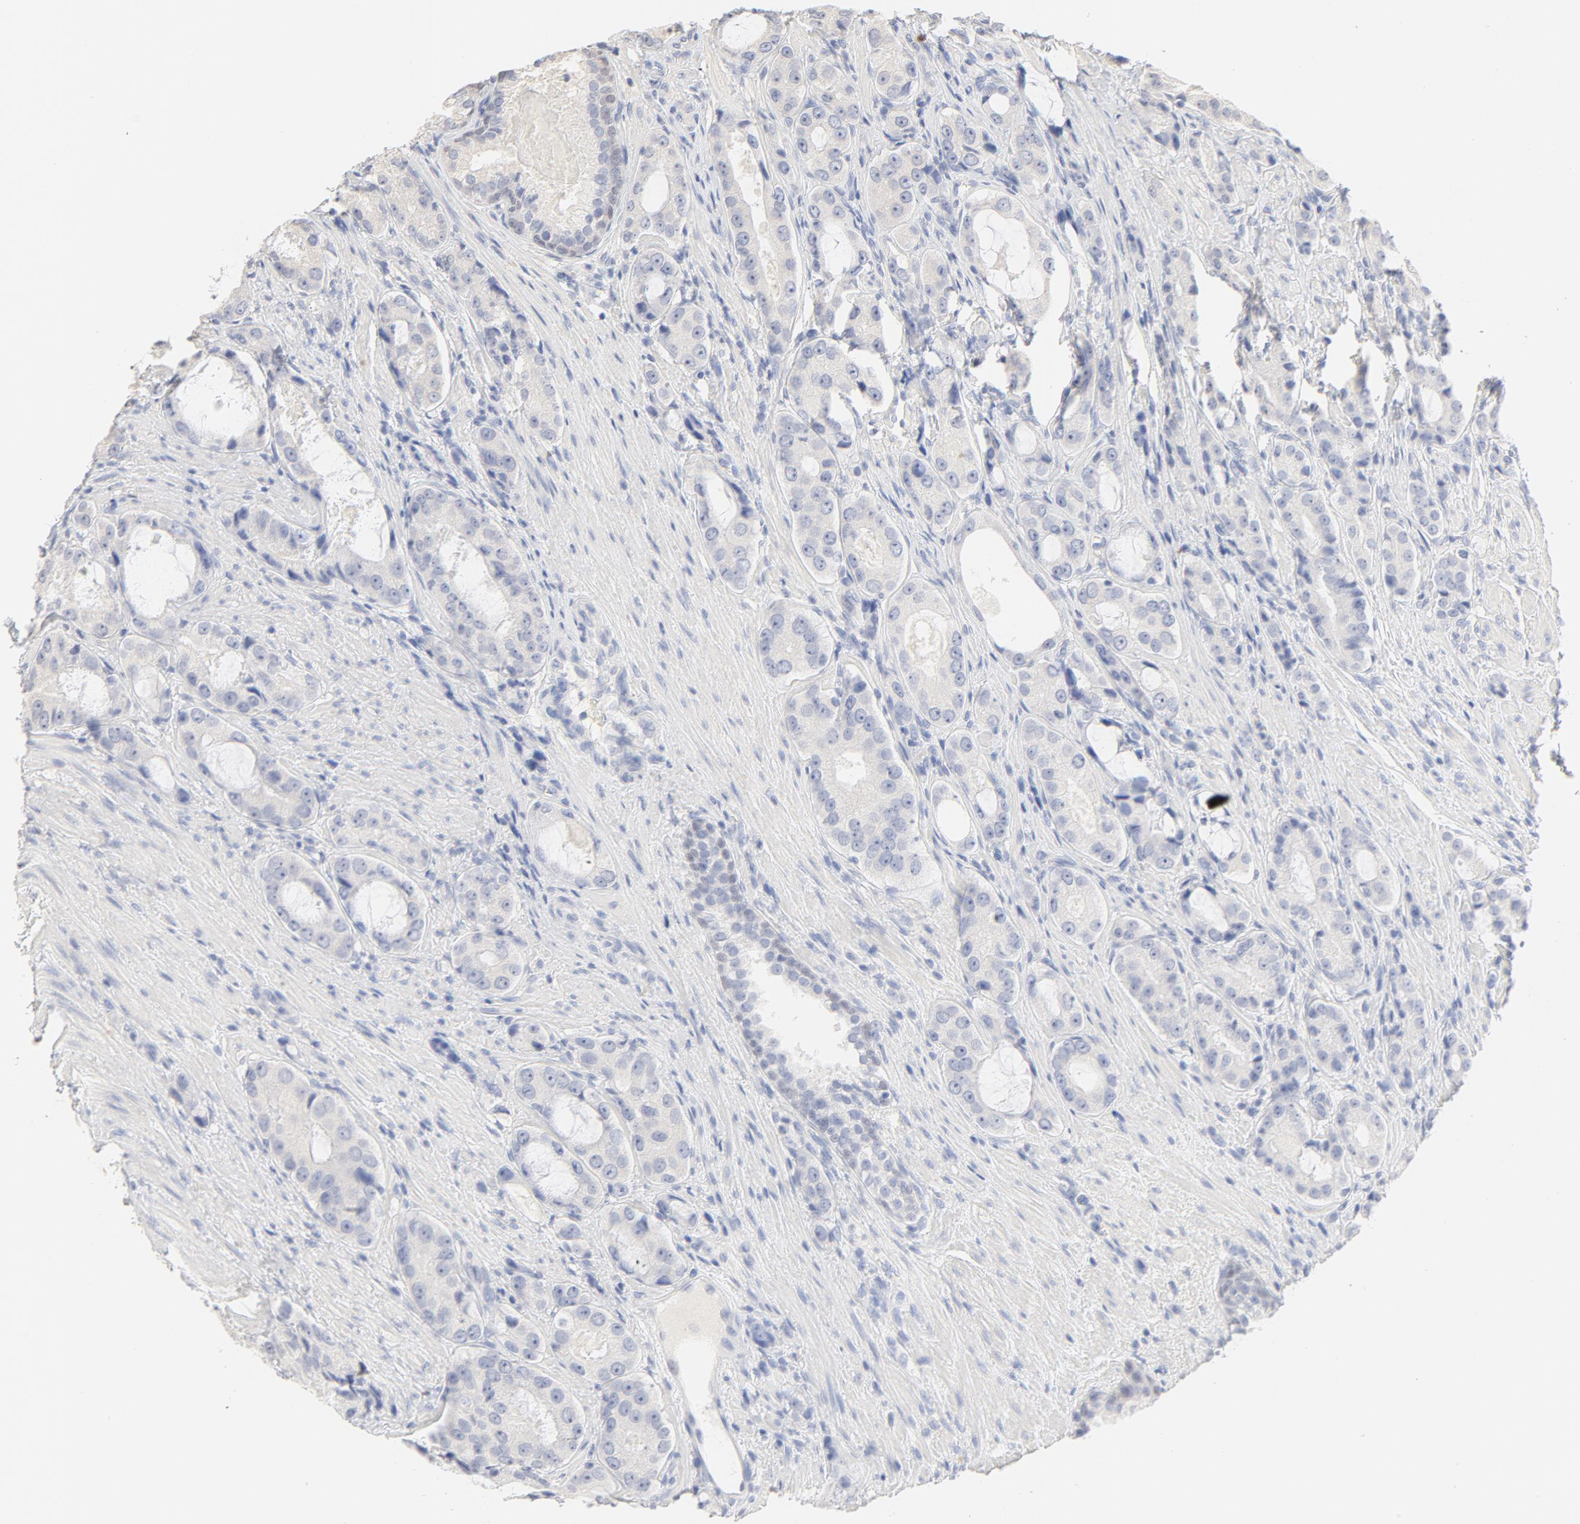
{"staining": {"intensity": "negative", "quantity": "none", "location": "none"}, "tissue": "prostate cancer", "cell_type": "Tumor cells", "image_type": "cancer", "snomed": [{"axis": "morphology", "description": "Adenocarcinoma, High grade"}, {"axis": "topography", "description": "Prostate"}], "caption": "Immunohistochemical staining of human prostate high-grade adenocarcinoma exhibits no significant expression in tumor cells.", "gene": "FCGBP", "patient": {"sex": "male", "age": 72}}